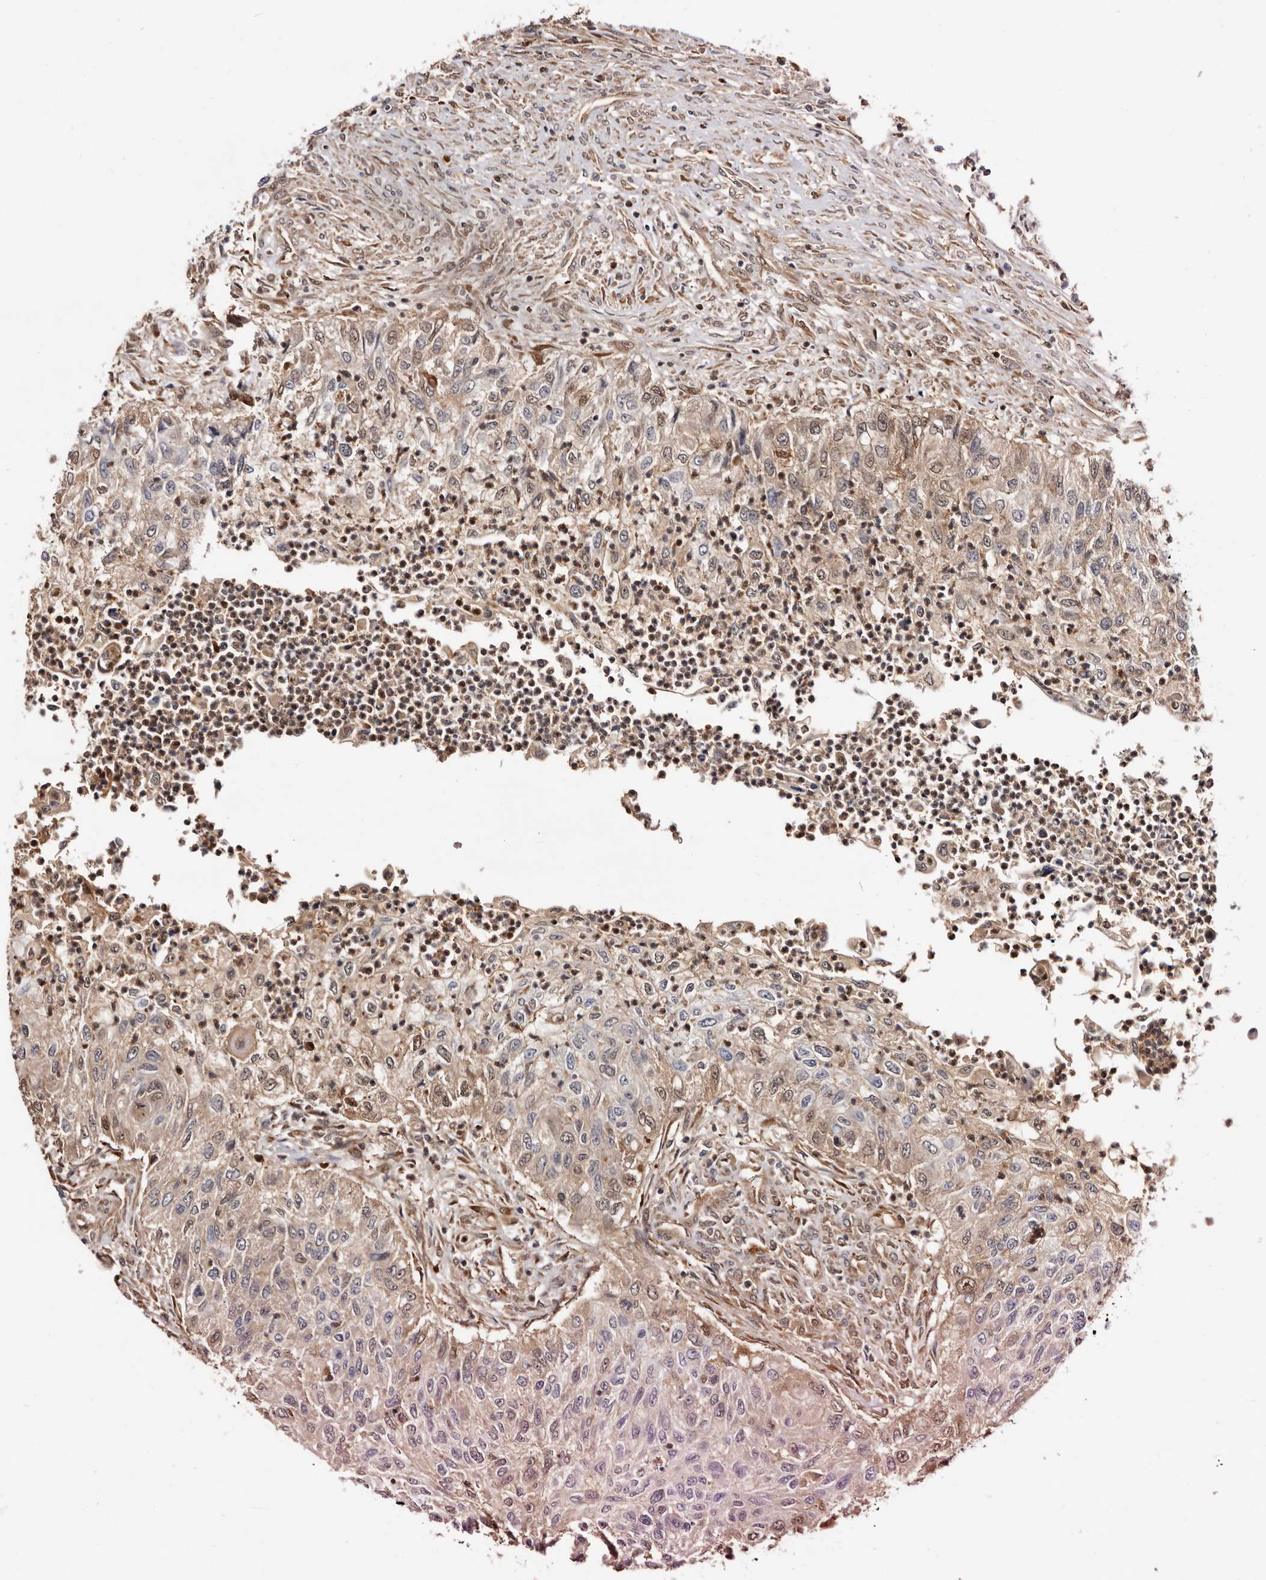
{"staining": {"intensity": "weak", "quantity": "25%-75%", "location": "cytoplasmic/membranous,nuclear"}, "tissue": "urothelial cancer", "cell_type": "Tumor cells", "image_type": "cancer", "snomed": [{"axis": "morphology", "description": "Urothelial carcinoma, High grade"}, {"axis": "topography", "description": "Urinary bladder"}], "caption": "Immunohistochemical staining of human urothelial carcinoma (high-grade) exhibits weak cytoplasmic/membranous and nuclear protein staining in approximately 25%-75% of tumor cells.", "gene": "TP53I3", "patient": {"sex": "female", "age": 60}}